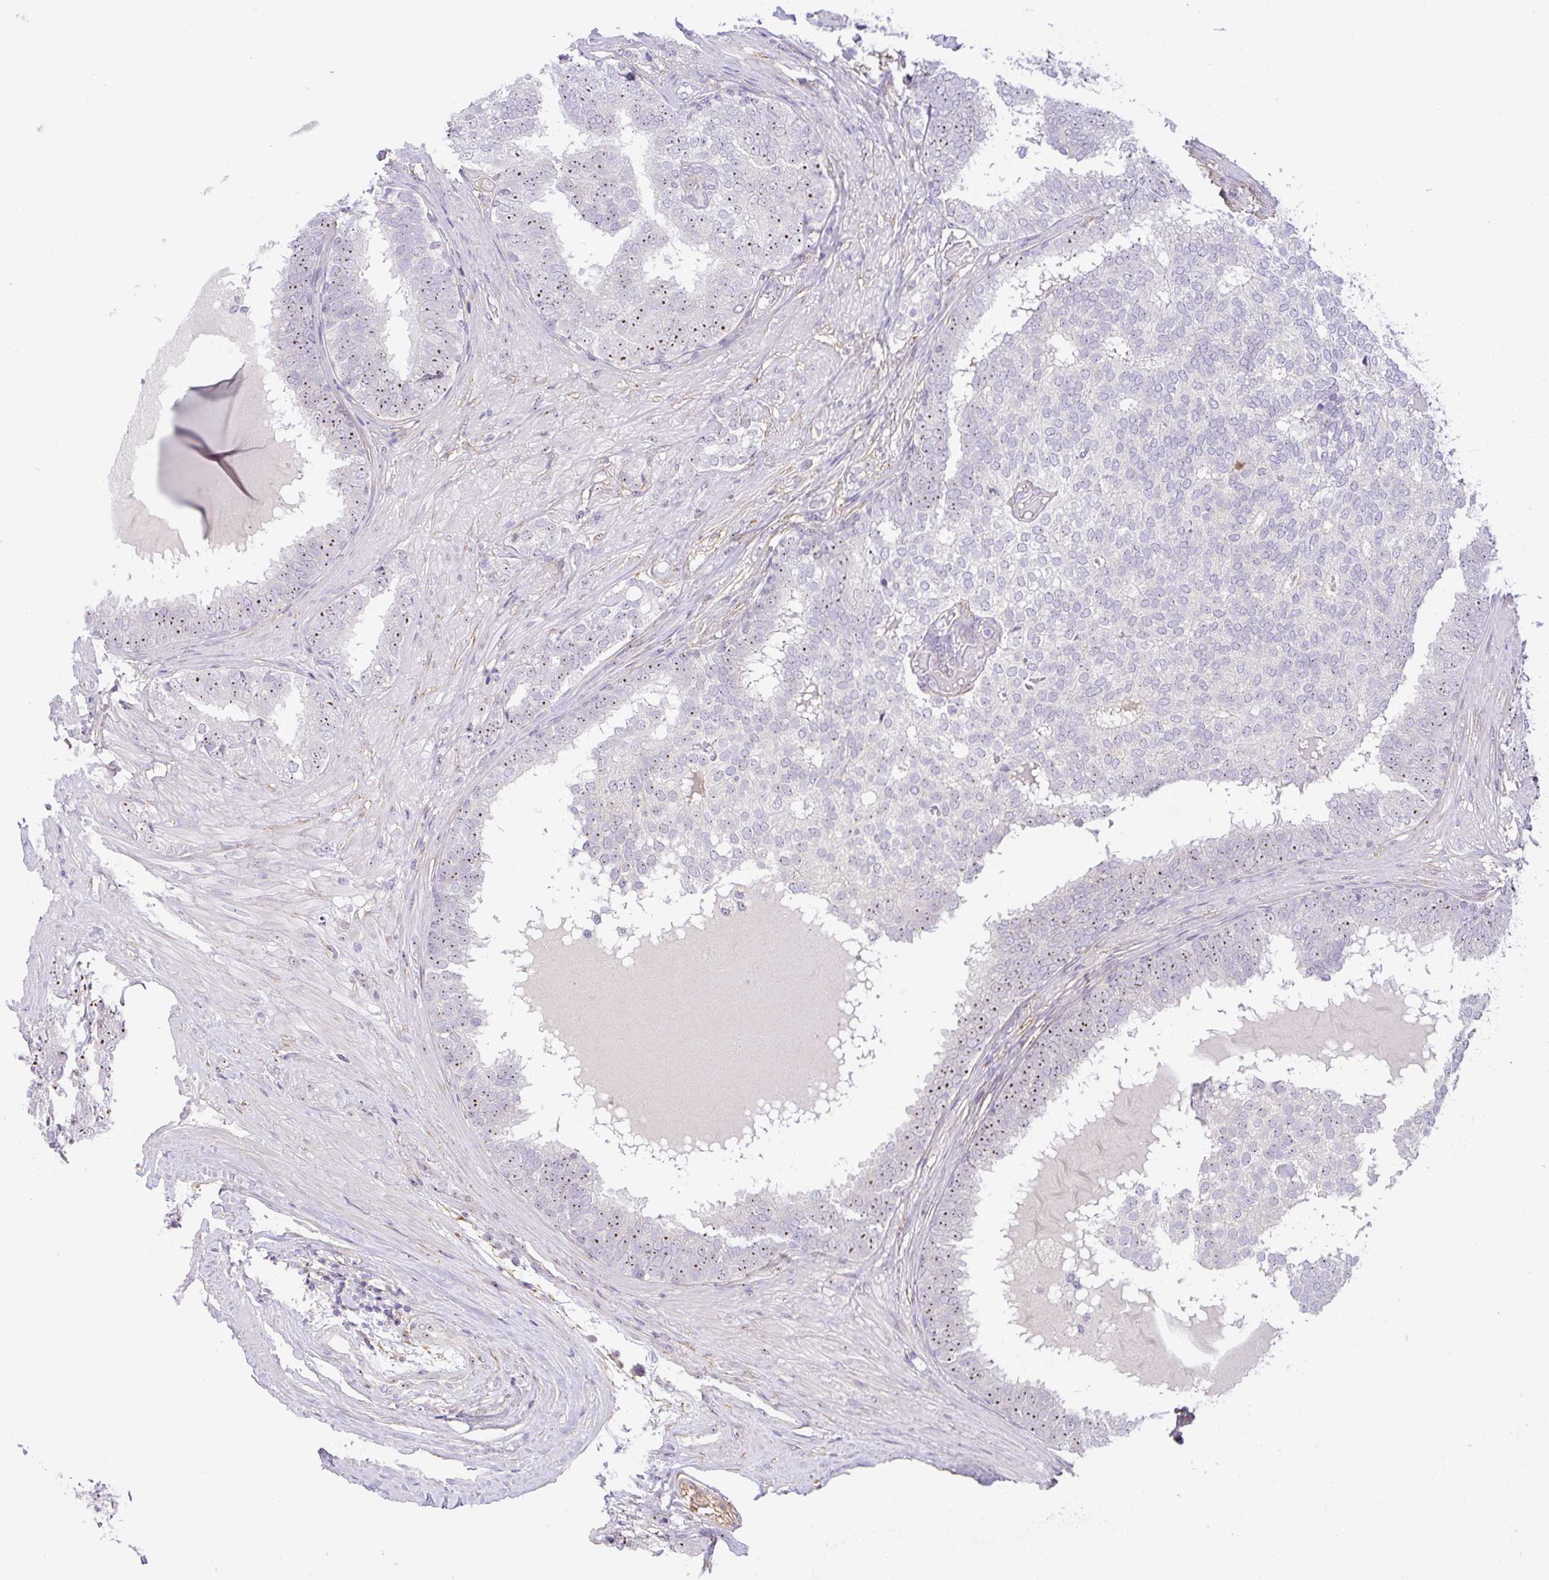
{"staining": {"intensity": "strong", "quantity": "25%-75%", "location": "nuclear"}, "tissue": "prostate cancer", "cell_type": "Tumor cells", "image_type": "cancer", "snomed": [{"axis": "morphology", "description": "Adenocarcinoma, High grade"}, {"axis": "topography", "description": "Prostate"}], "caption": "Strong nuclear positivity for a protein is identified in approximately 25%-75% of tumor cells of prostate cancer using immunohistochemistry (IHC).", "gene": "MXRA8", "patient": {"sex": "male", "age": 72}}